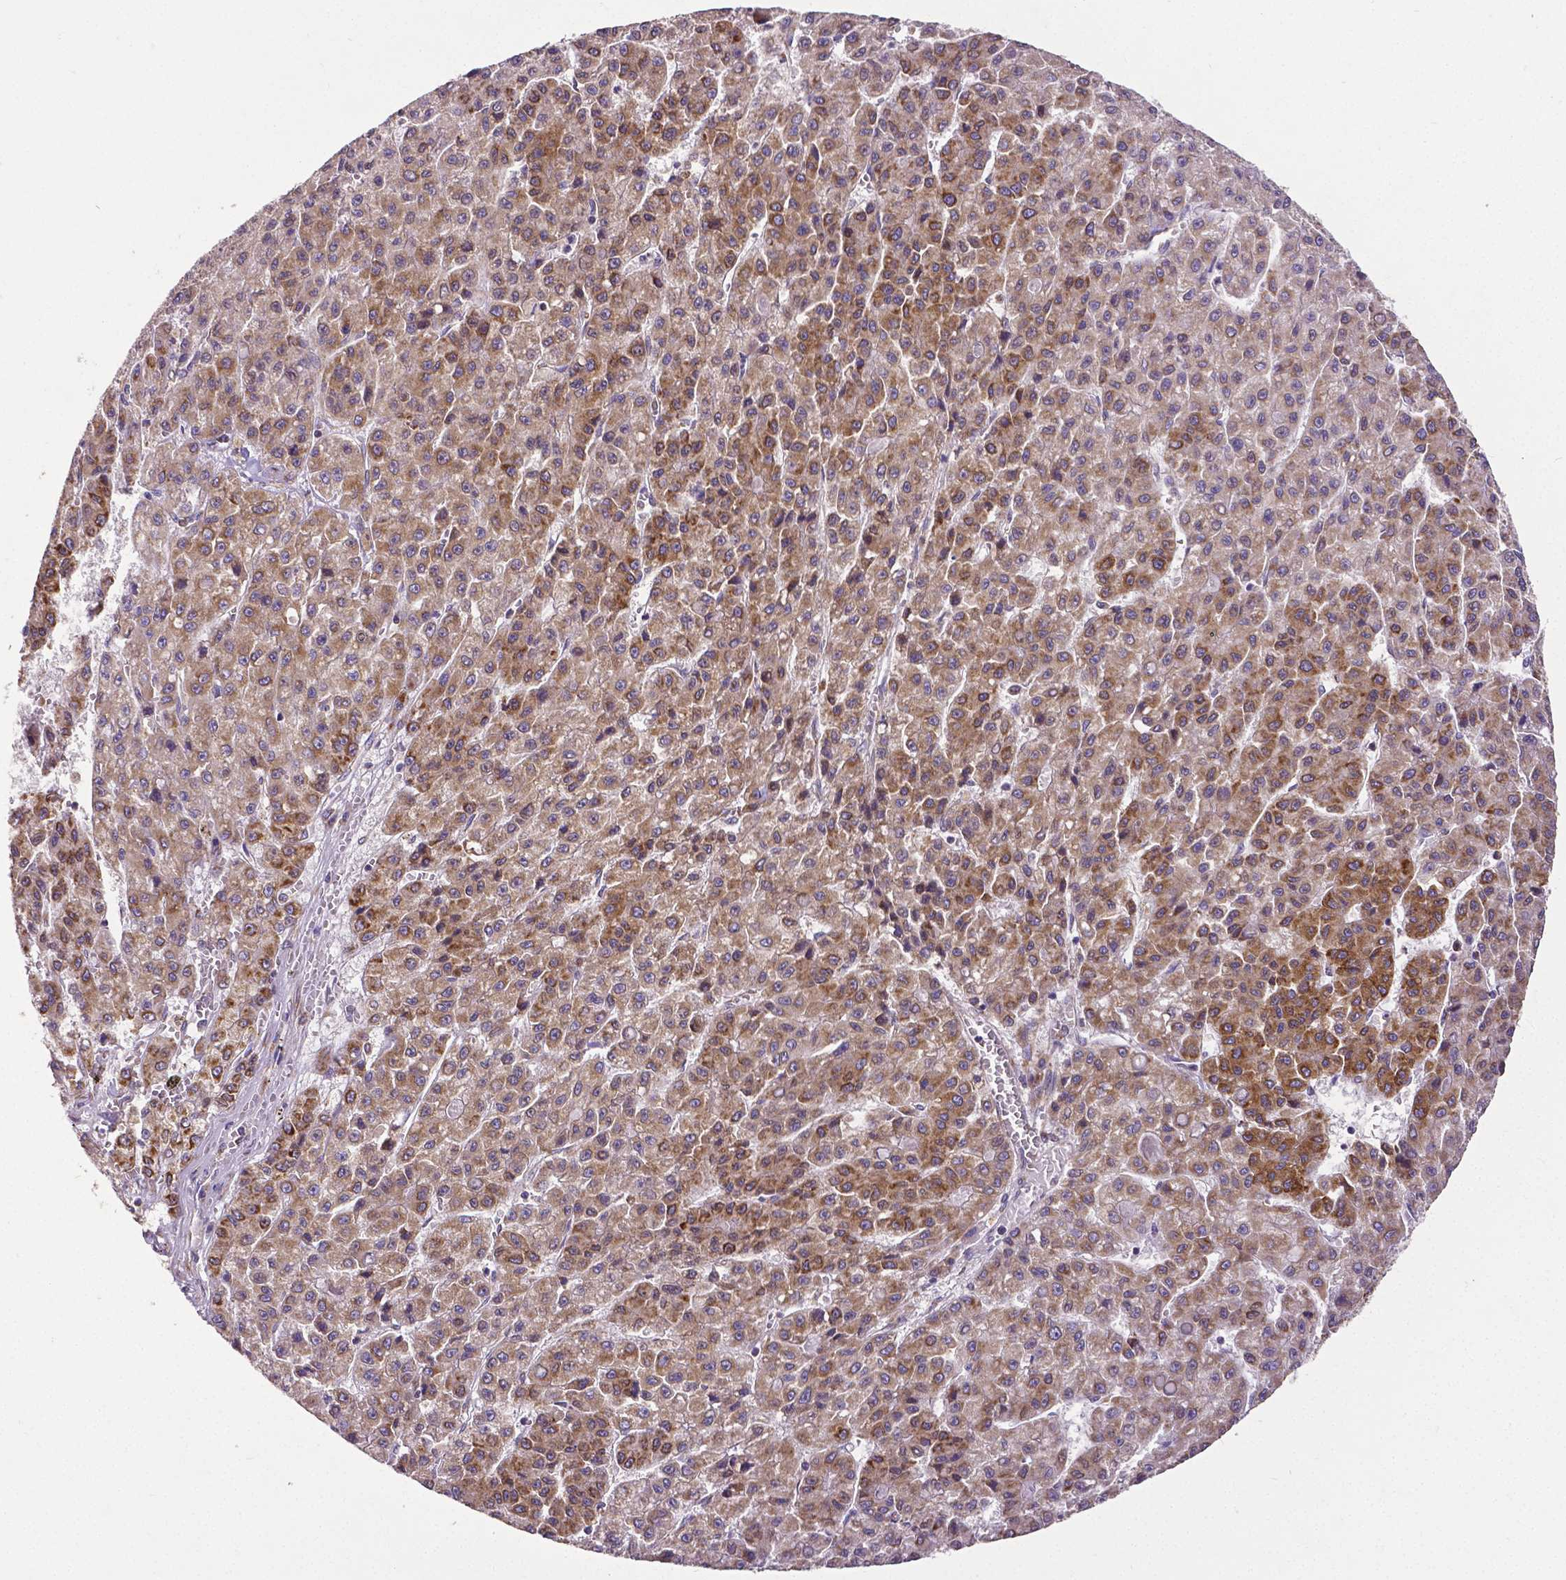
{"staining": {"intensity": "moderate", "quantity": ">75%", "location": "cytoplasmic/membranous"}, "tissue": "liver cancer", "cell_type": "Tumor cells", "image_type": "cancer", "snomed": [{"axis": "morphology", "description": "Carcinoma, Hepatocellular, NOS"}, {"axis": "topography", "description": "Liver"}], "caption": "Protein expression analysis of human hepatocellular carcinoma (liver) reveals moderate cytoplasmic/membranous positivity in approximately >75% of tumor cells. (brown staining indicates protein expression, while blue staining denotes nuclei).", "gene": "MTDH", "patient": {"sex": "male", "age": 70}}